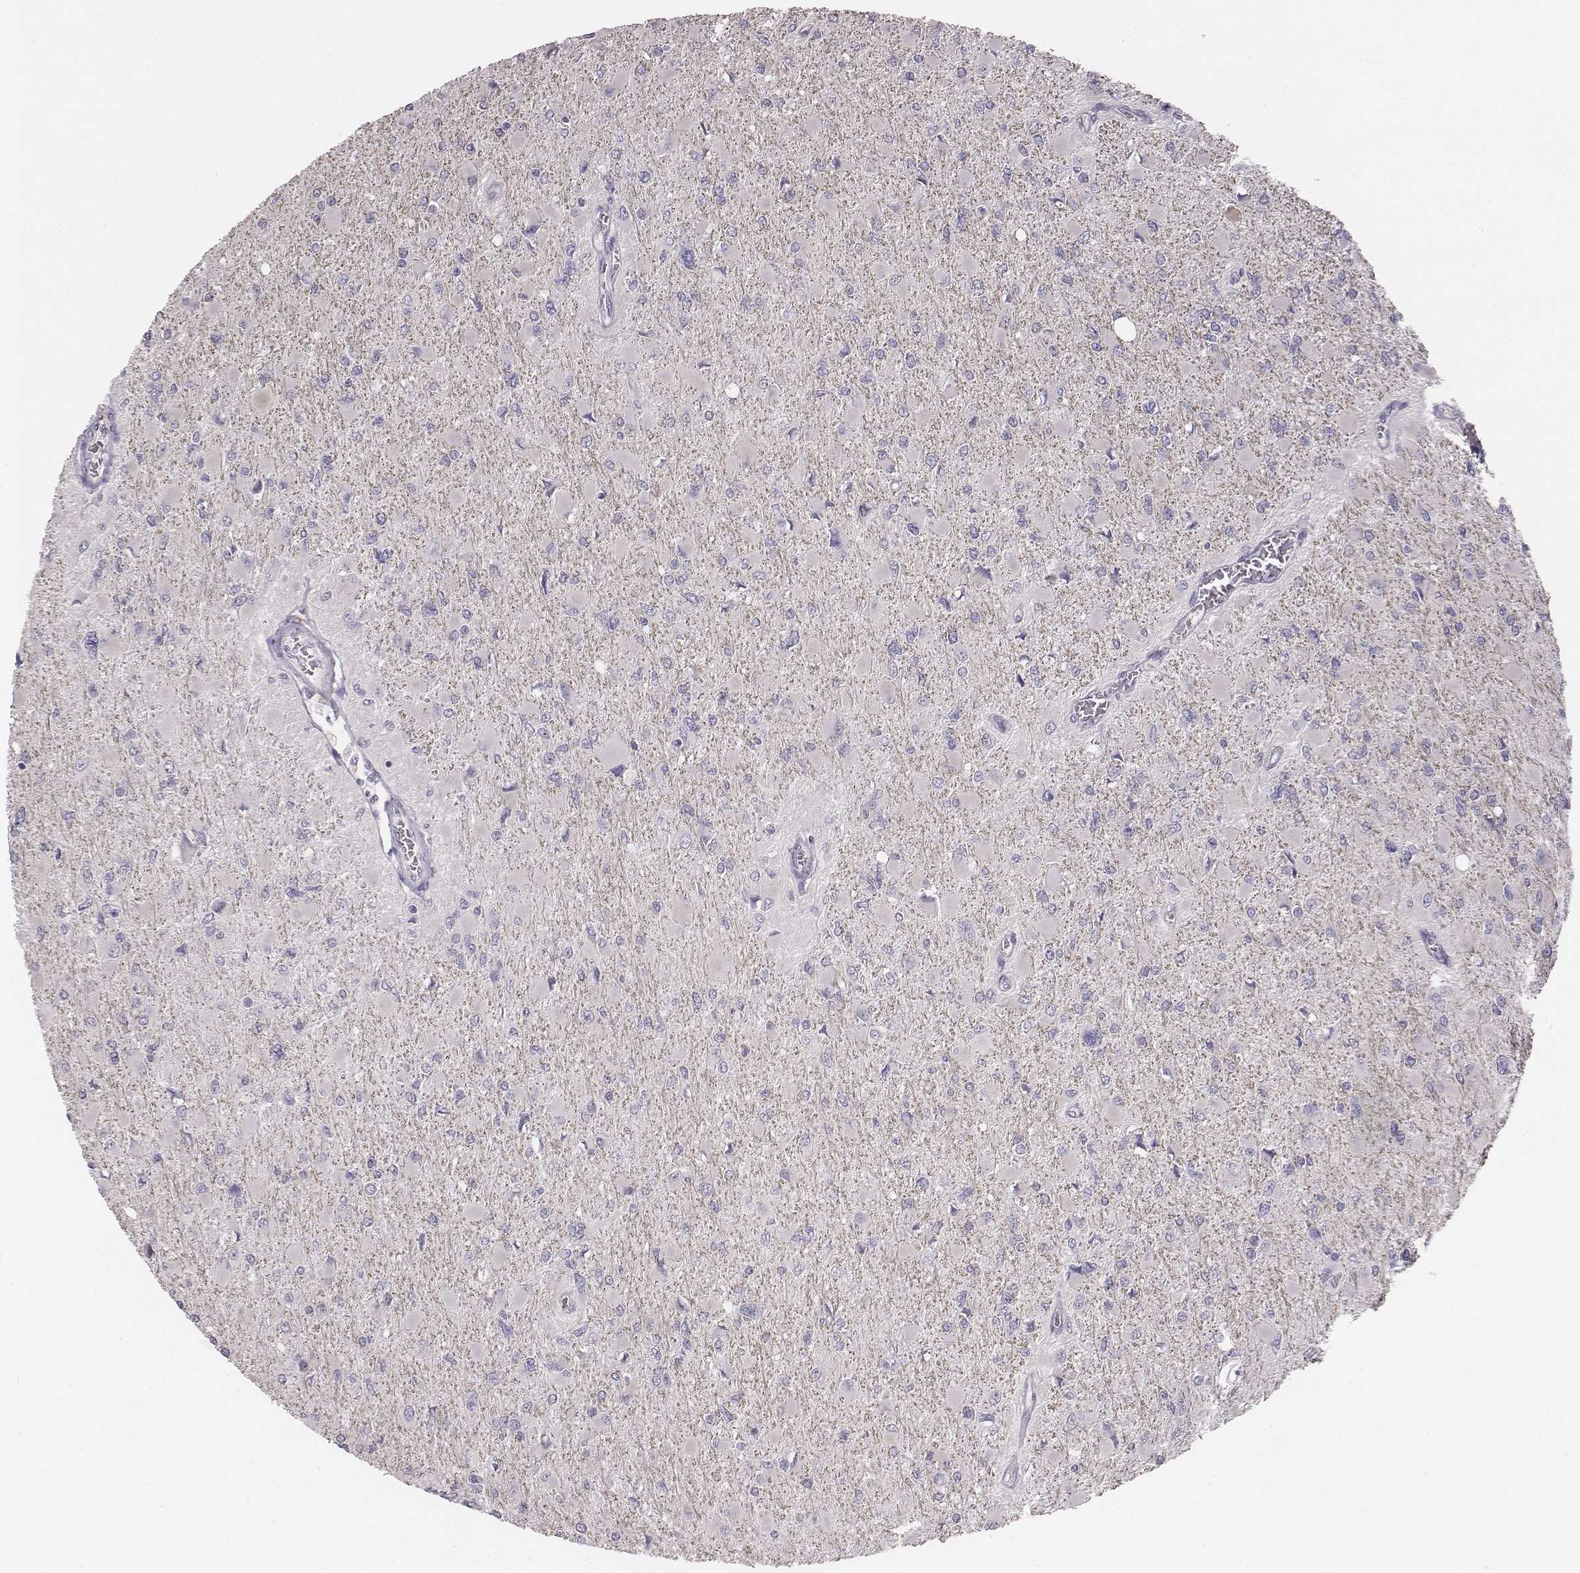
{"staining": {"intensity": "negative", "quantity": "none", "location": "none"}, "tissue": "glioma", "cell_type": "Tumor cells", "image_type": "cancer", "snomed": [{"axis": "morphology", "description": "Glioma, malignant, High grade"}, {"axis": "topography", "description": "Cerebral cortex"}], "caption": "Malignant glioma (high-grade) was stained to show a protein in brown. There is no significant staining in tumor cells.", "gene": "PBK", "patient": {"sex": "female", "age": 36}}